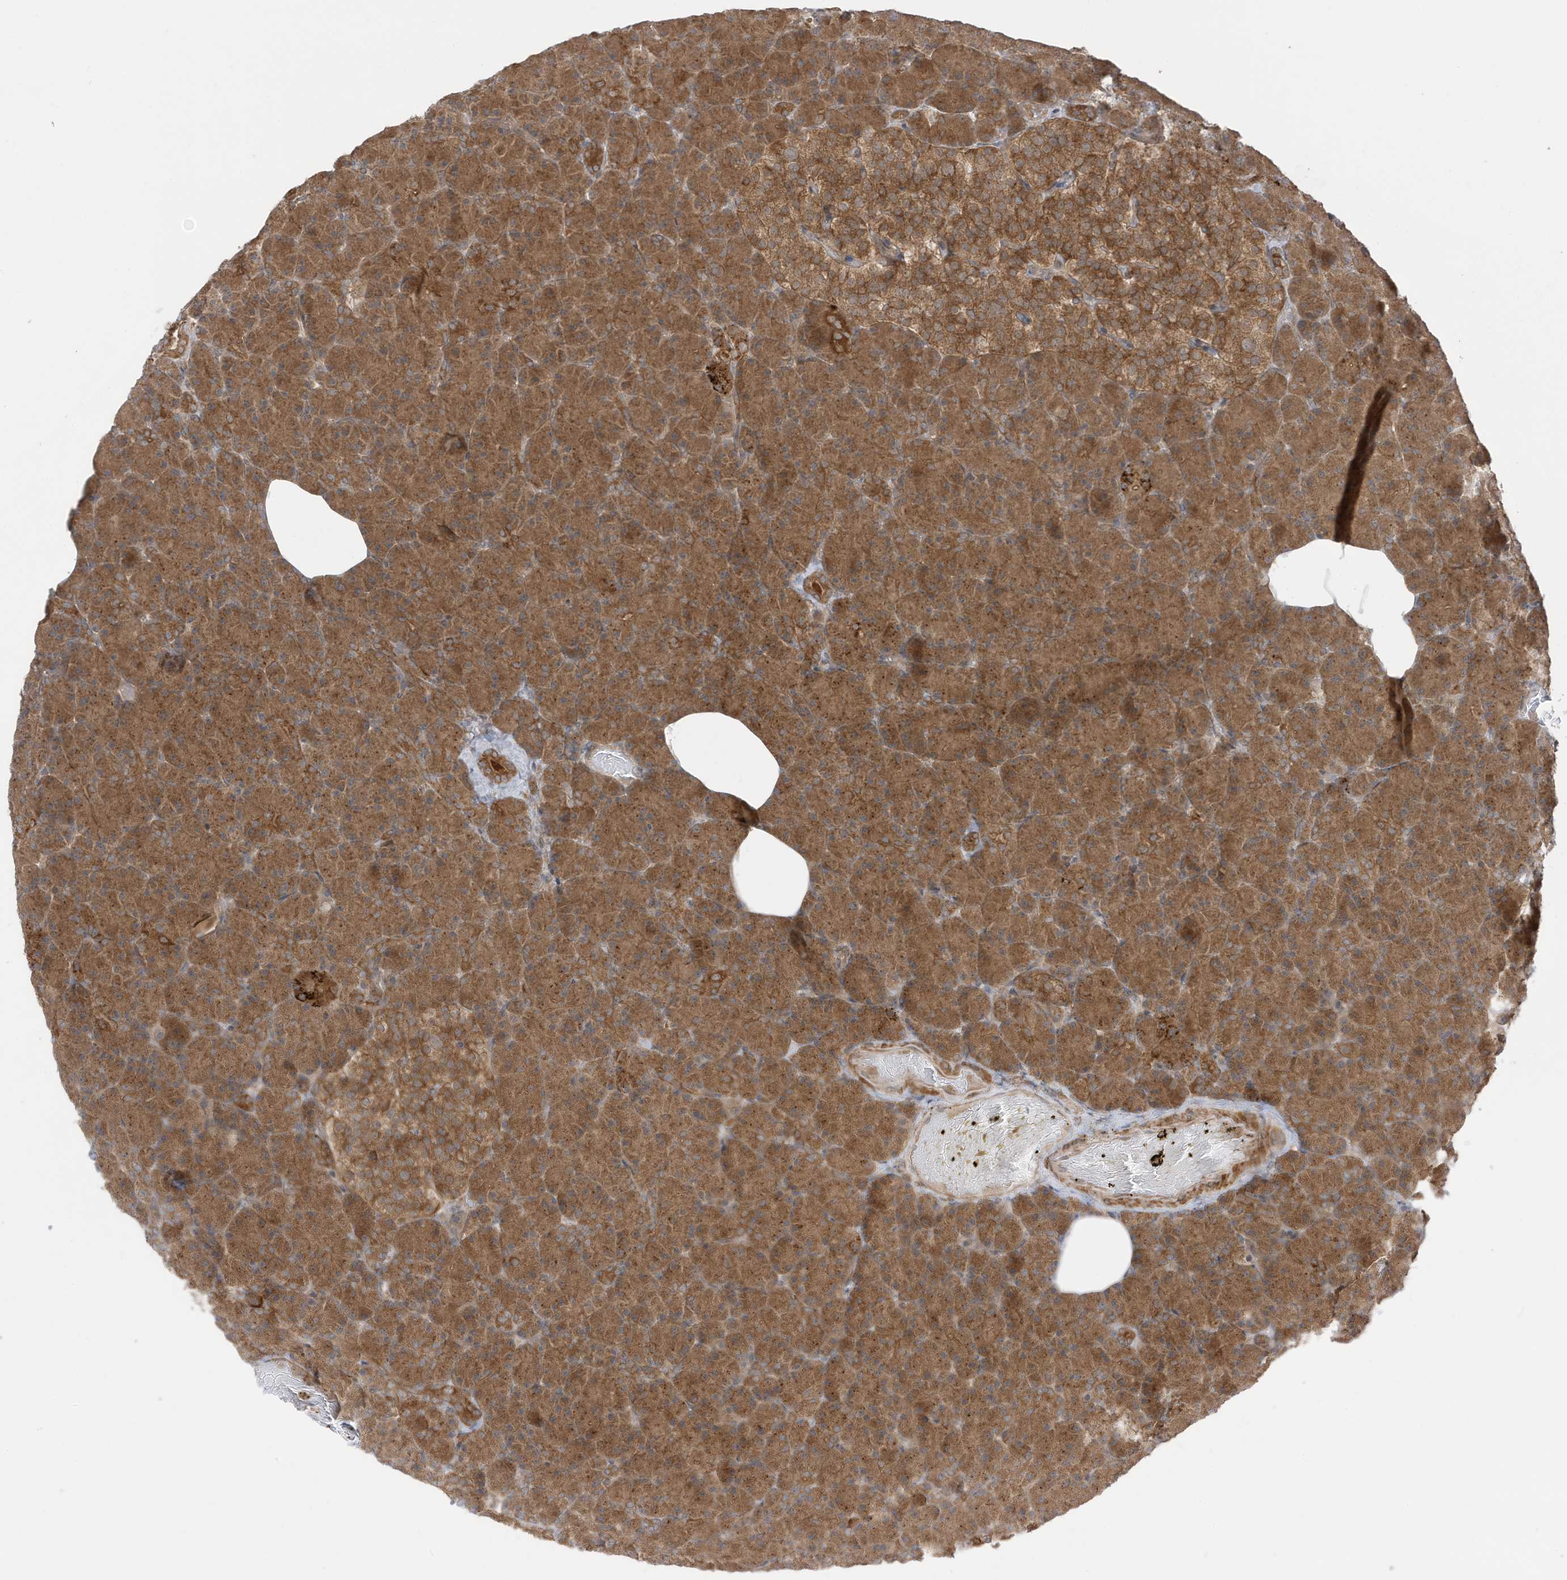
{"staining": {"intensity": "strong", "quantity": ">75%", "location": "cytoplasmic/membranous"}, "tissue": "pancreas", "cell_type": "Exocrine glandular cells", "image_type": "normal", "snomed": [{"axis": "morphology", "description": "Normal tissue, NOS"}, {"axis": "topography", "description": "Pancreas"}], "caption": "Benign pancreas was stained to show a protein in brown. There is high levels of strong cytoplasmic/membranous positivity in approximately >75% of exocrine glandular cells. (brown staining indicates protein expression, while blue staining denotes nuclei).", "gene": "DHX36", "patient": {"sex": "female", "age": 43}}